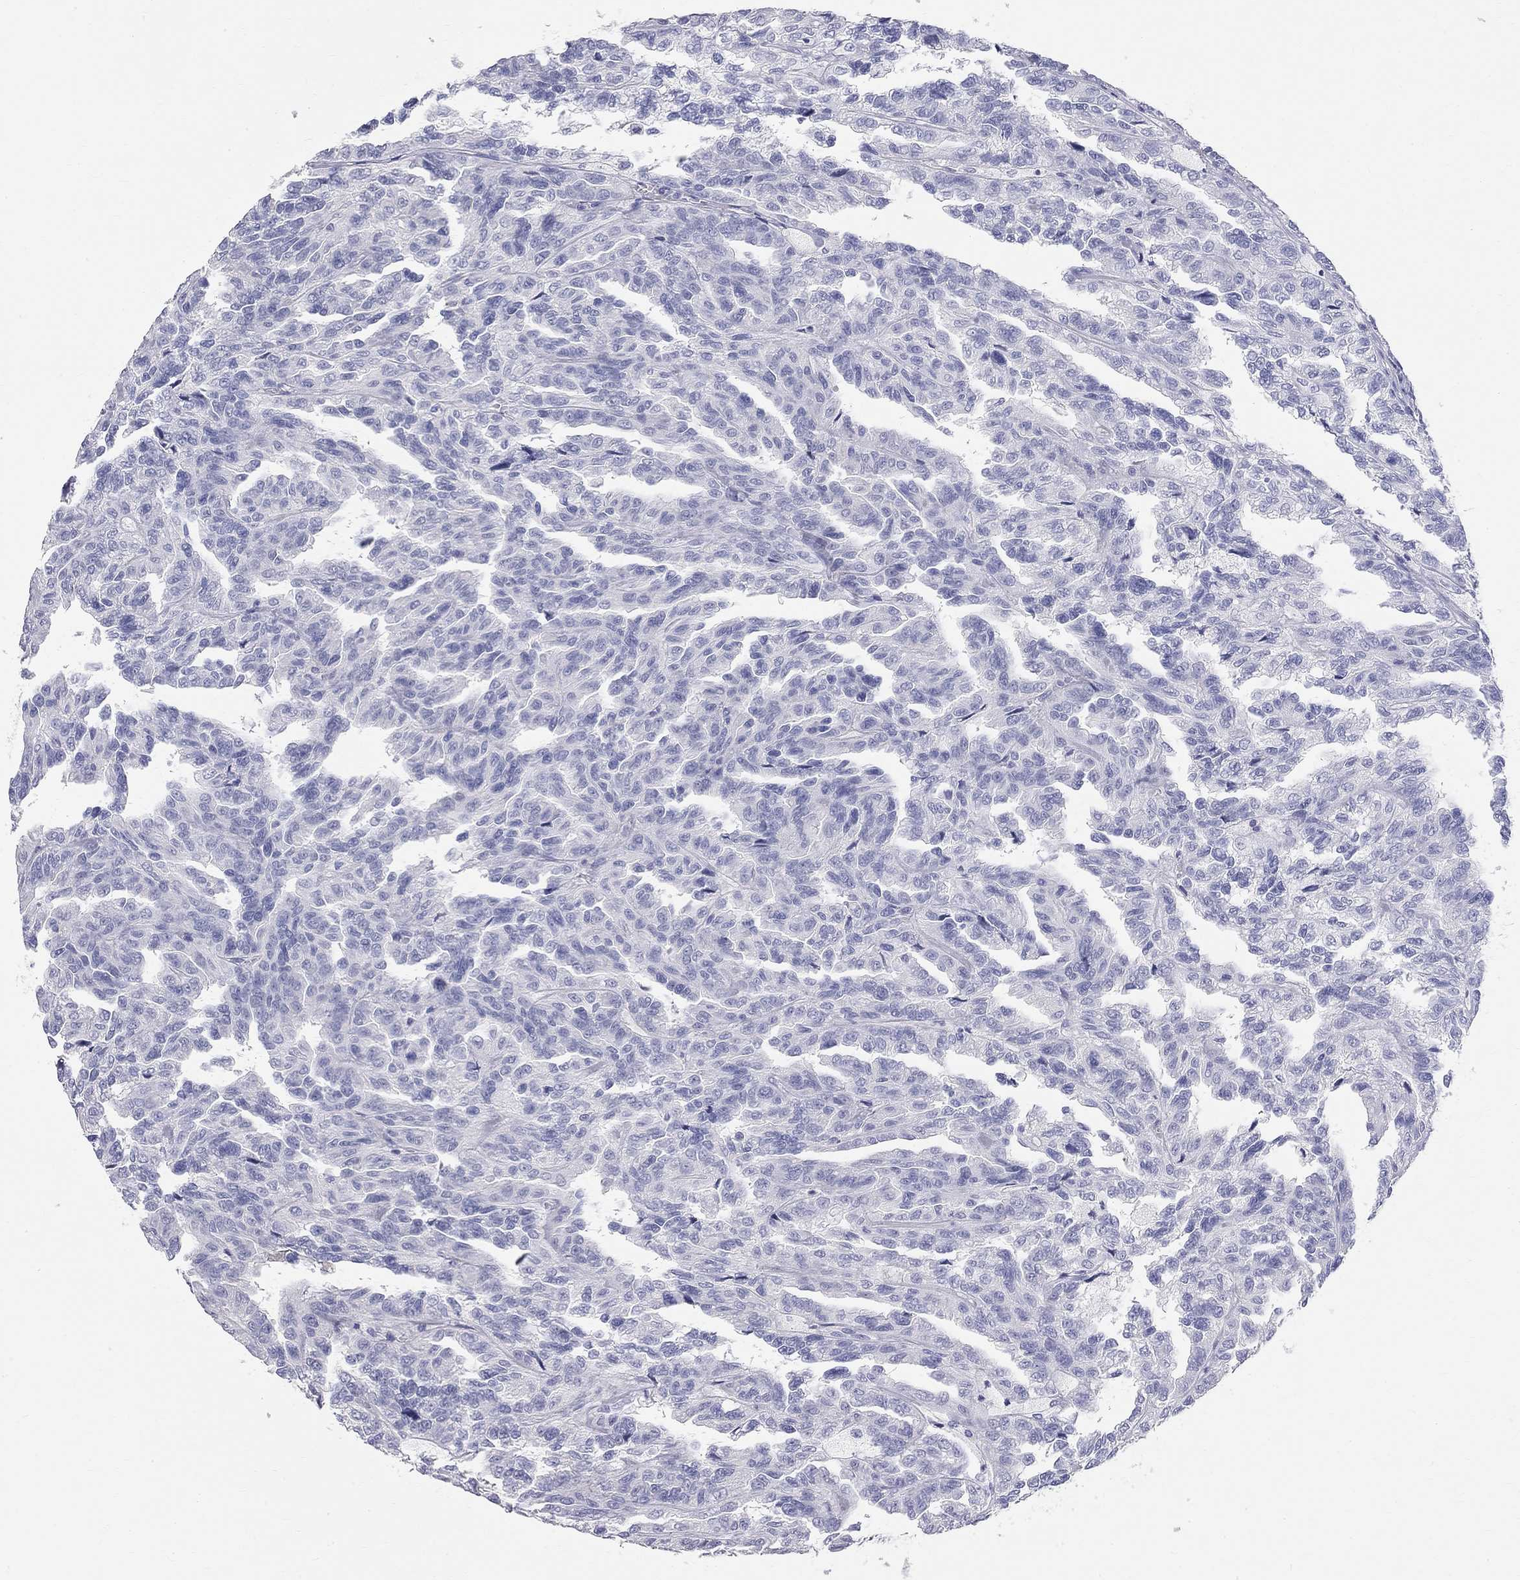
{"staining": {"intensity": "negative", "quantity": "none", "location": "none"}, "tissue": "renal cancer", "cell_type": "Tumor cells", "image_type": "cancer", "snomed": [{"axis": "morphology", "description": "Adenocarcinoma, NOS"}, {"axis": "topography", "description": "Kidney"}], "caption": "This is an immunohistochemistry micrograph of human renal cancer (adenocarcinoma). There is no staining in tumor cells.", "gene": "PHOX2B", "patient": {"sex": "male", "age": 79}}